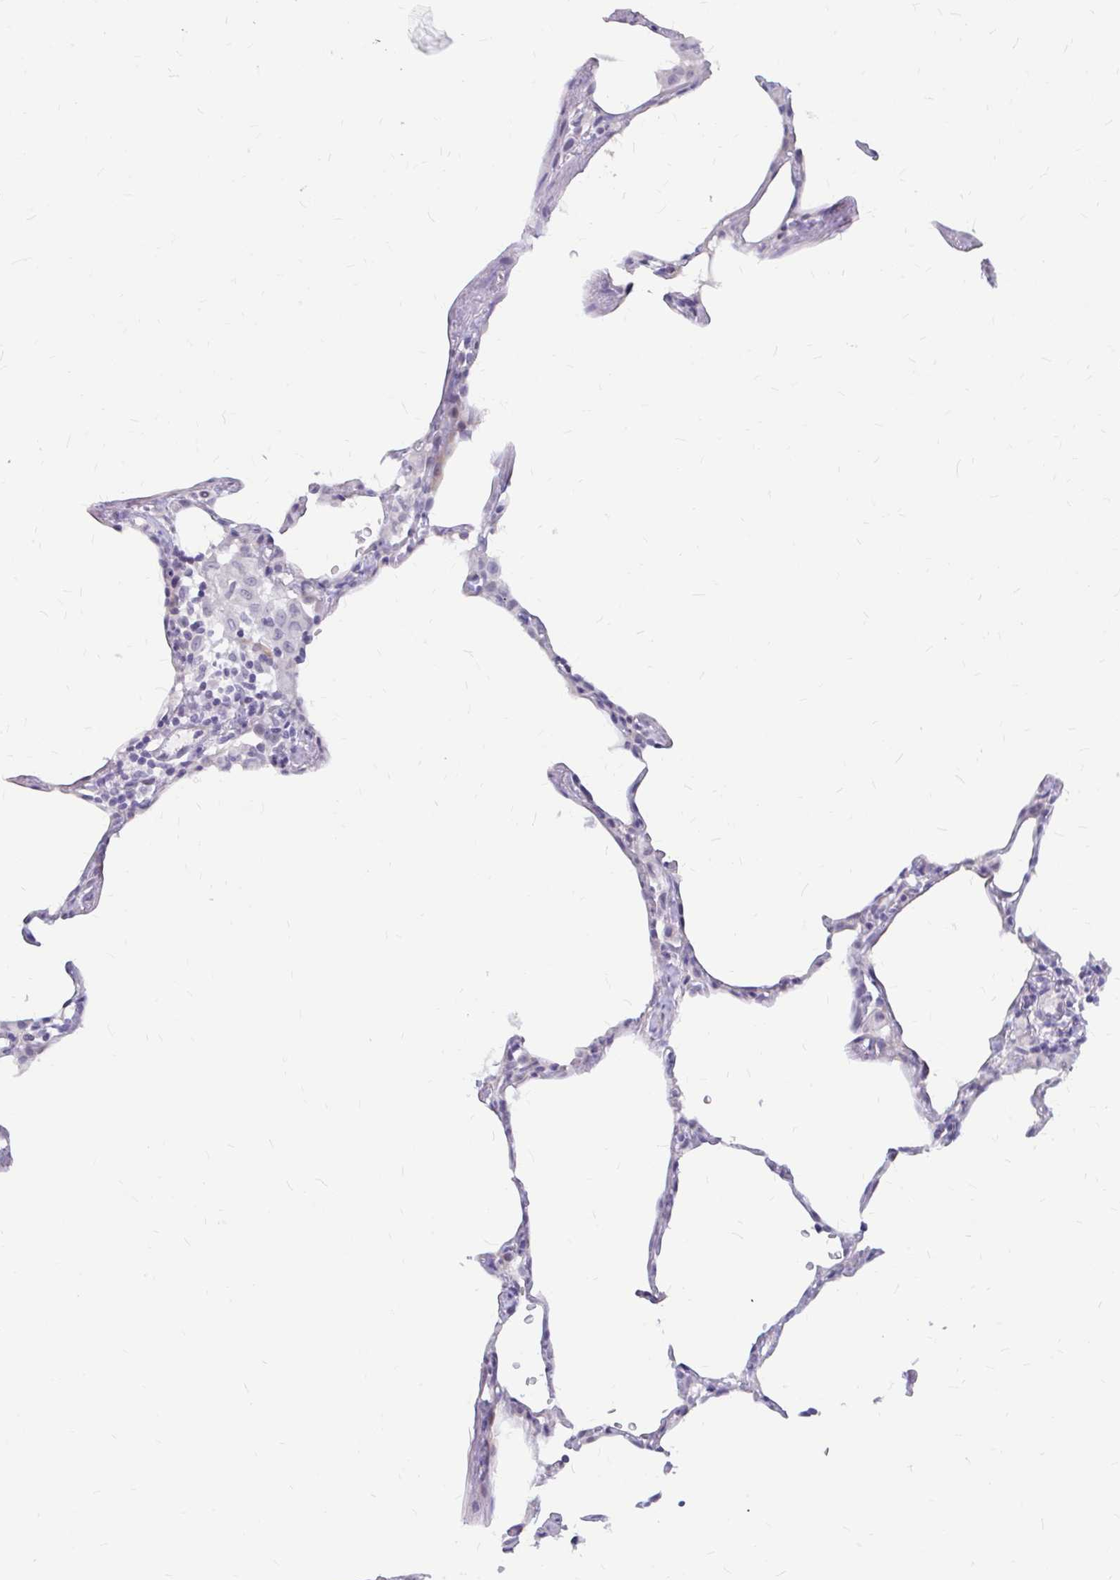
{"staining": {"intensity": "negative", "quantity": "none", "location": "none"}, "tissue": "lung", "cell_type": "Alveolar cells", "image_type": "normal", "snomed": [{"axis": "morphology", "description": "Normal tissue, NOS"}, {"axis": "topography", "description": "Lung"}], "caption": "Protein analysis of unremarkable lung shows no significant expression in alveolar cells.", "gene": "RGS16", "patient": {"sex": "female", "age": 57}}